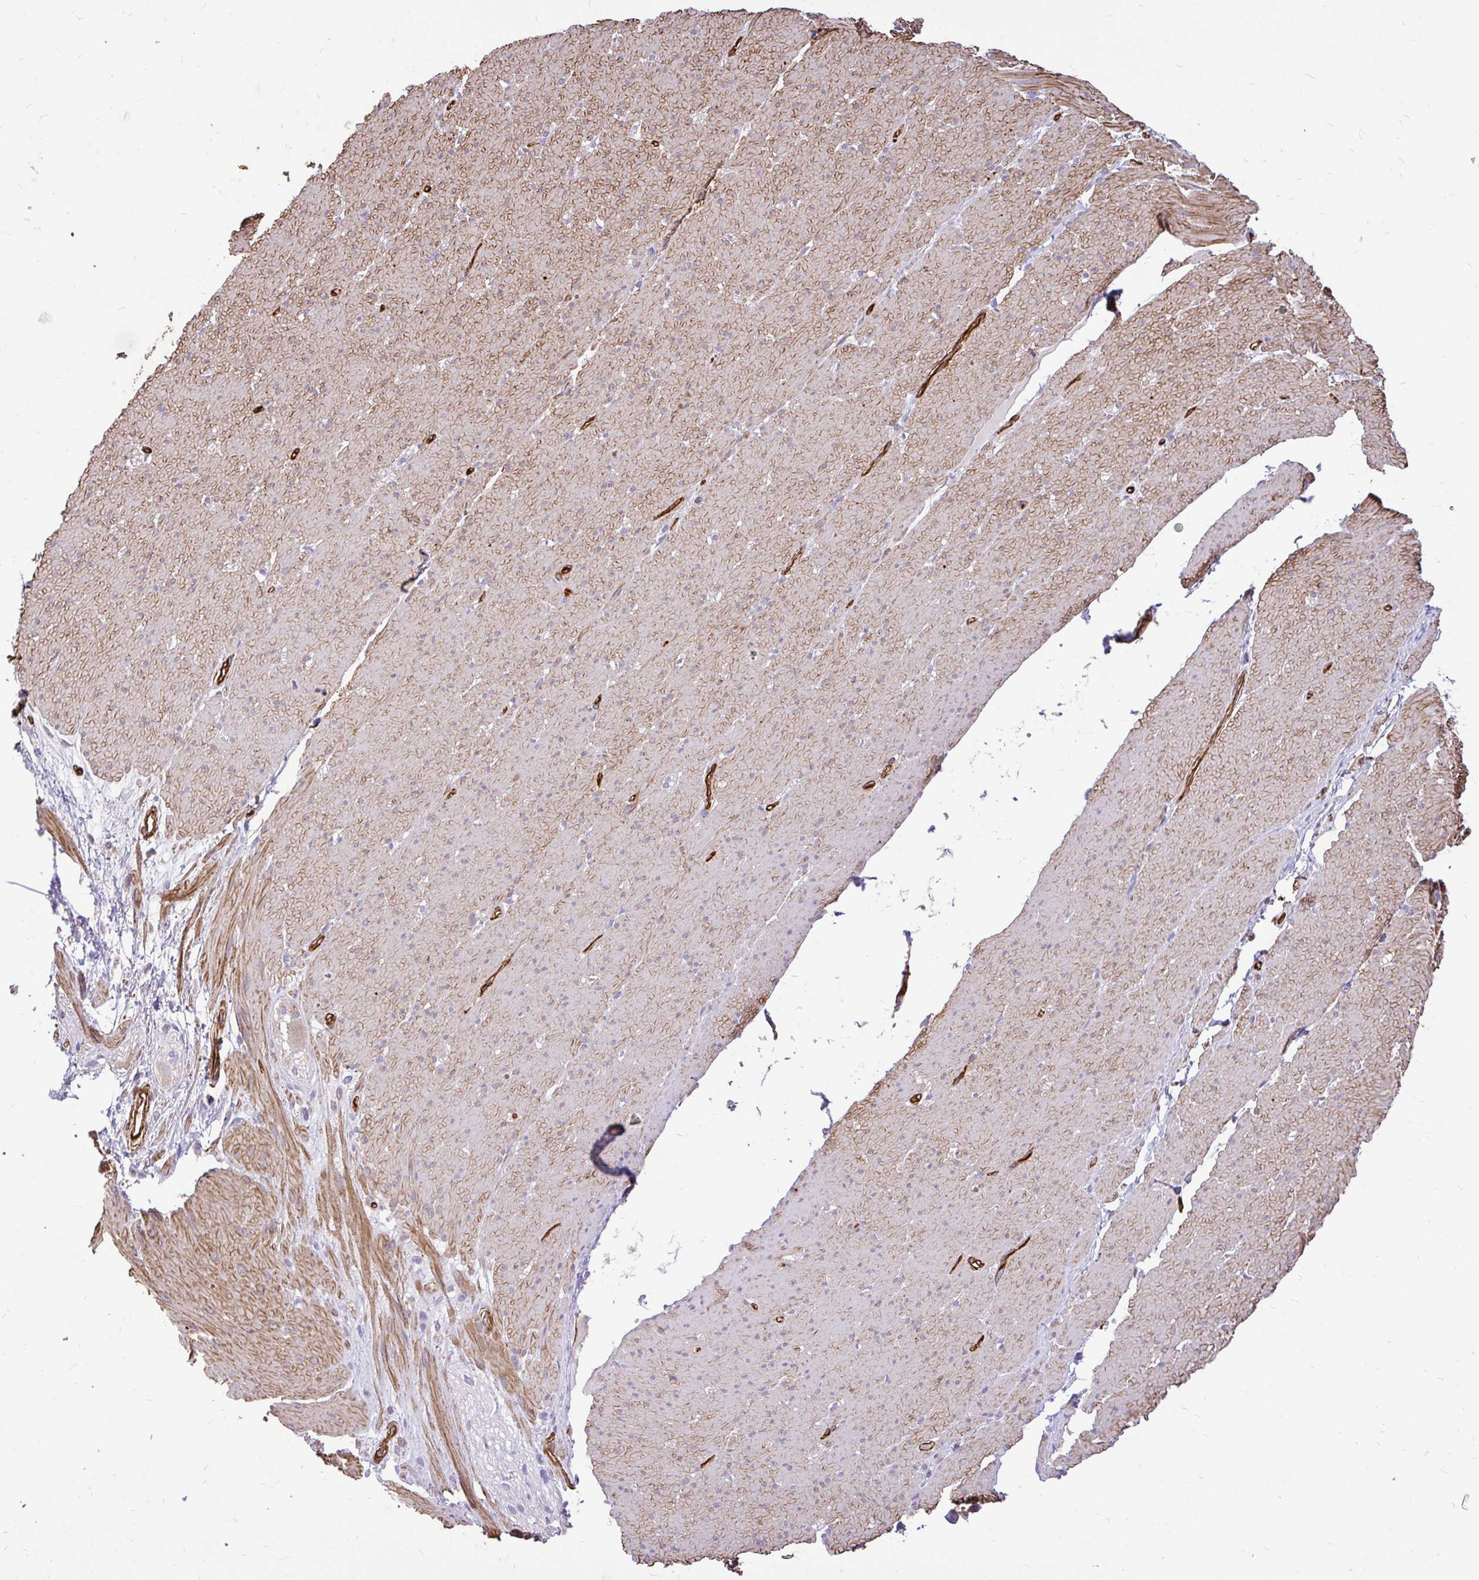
{"staining": {"intensity": "moderate", "quantity": "25%-75%", "location": "cytoplasmic/membranous"}, "tissue": "smooth muscle", "cell_type": "Smooth muscle cells", "image_type": "normal", "snomed": [{"axis": "morphology", "description": "Normal tissue, NOS"}, {"axis": "topography", "description": "Smooth muscle"}, {"axis": "topography", "description": "Rectum"}], "caption": "High-magnification brightfield microscopy of unremarkable smooth muscle stained with DAB (3,3'-diaminobenzidine) (brown) and counterstained with hematoxylin (blue). smooth muscle cells exhibit moderate cytoplasmic/membranous staining is present in approximately25%-75% of cells. (brown staining indicates protein expression, while blue staining denotes nuclei).", "gene": "PTPRK", "patient": {"sex": "male", "age": 53}}